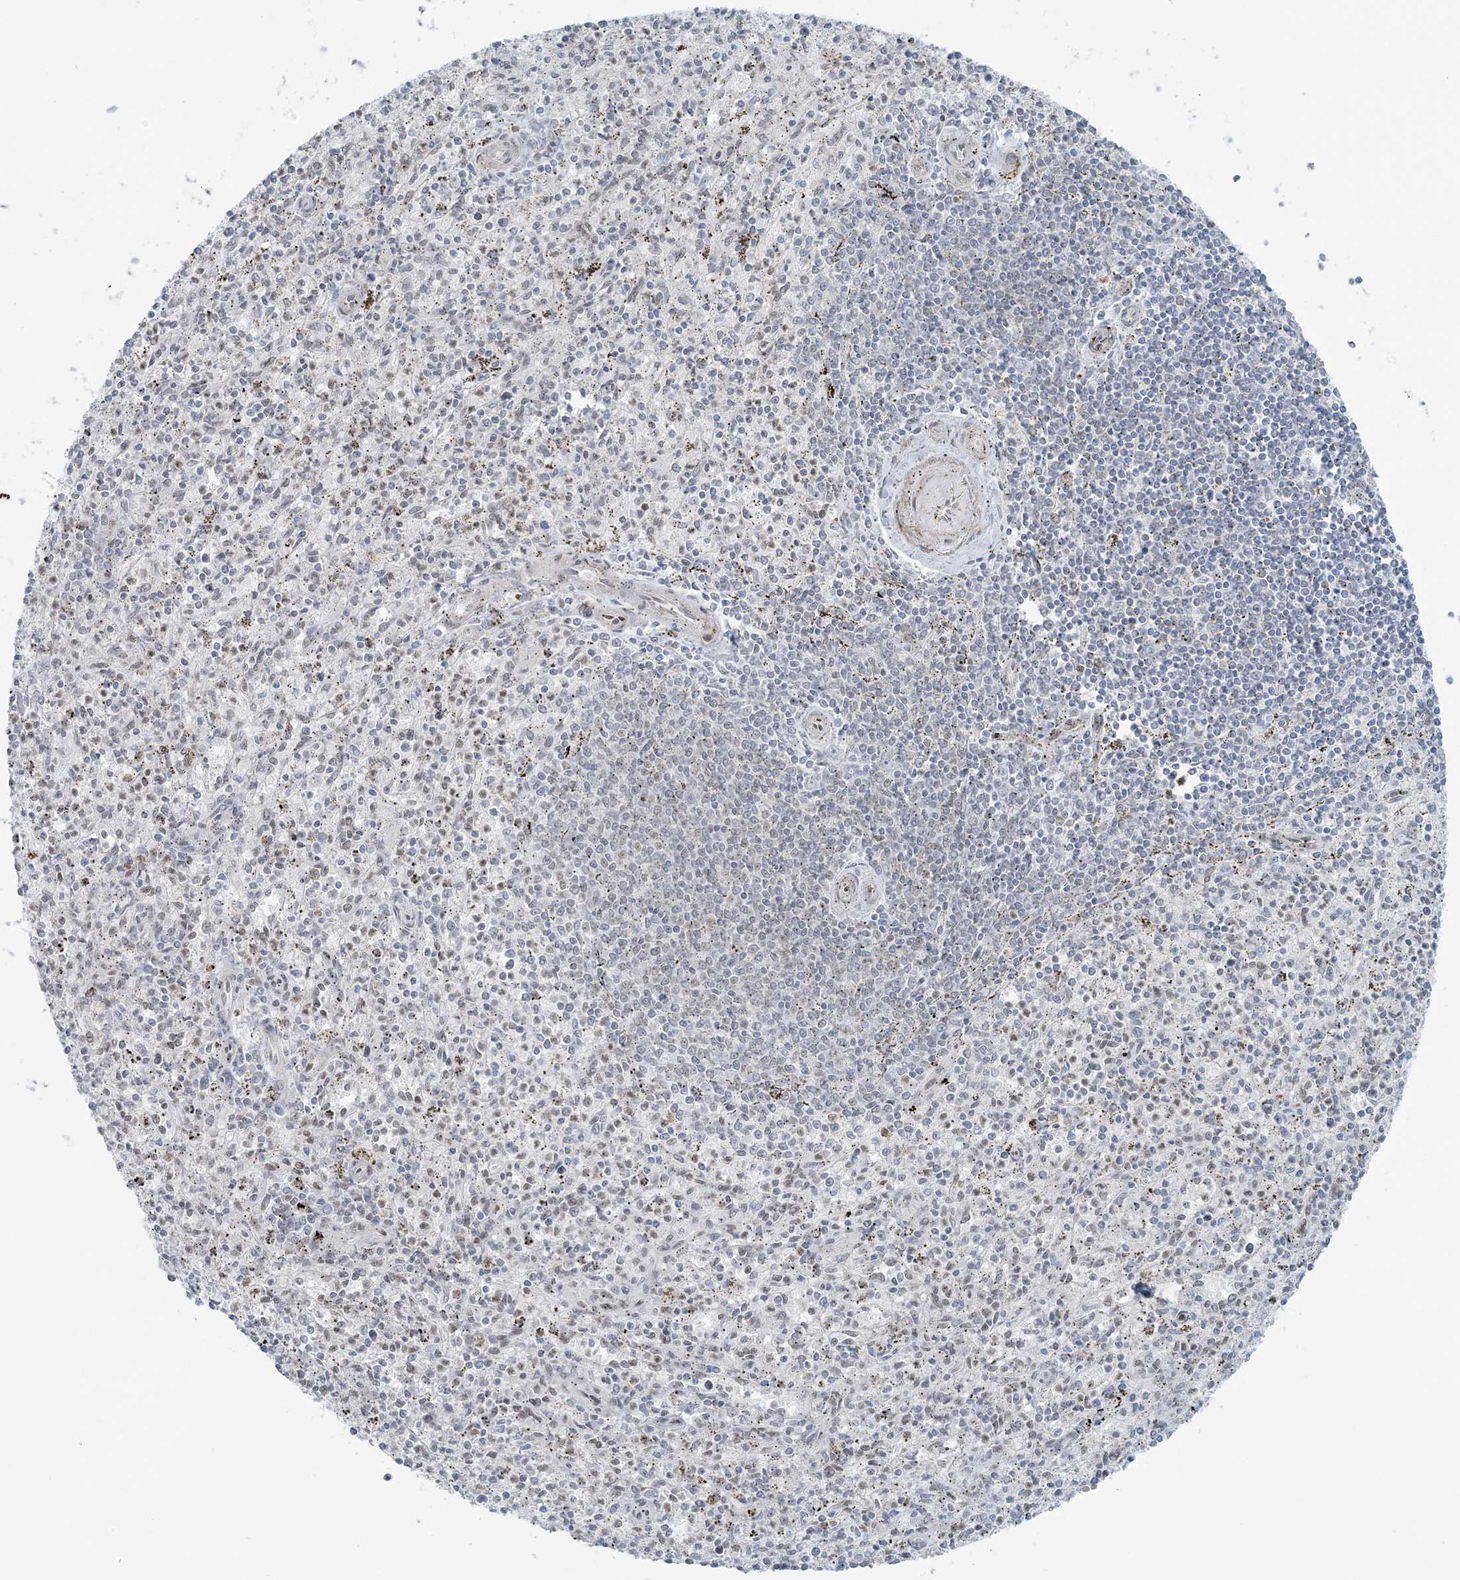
{"staining": {"intensity": "weak", "quantity": "25%-75%", "location": "nuclear"}, "tissue": "spleen", "cell_type": "Cells in red pulp", "image_type": "normal", "snomed": [{"axis": "morphology", "description": "Normal tissue, NOS"}, {"axis": "topography", "description": "Spleen"}], "caption": "The immunohistochemical stain shows weak nuclear expression in cells in red pulp of normal spleen. Immunohistochemistry stains the protein of interest in brown and the nuclei are stained blue.", "gene": "ZNF787", "patient": {"sex": "male", "age": 72}}